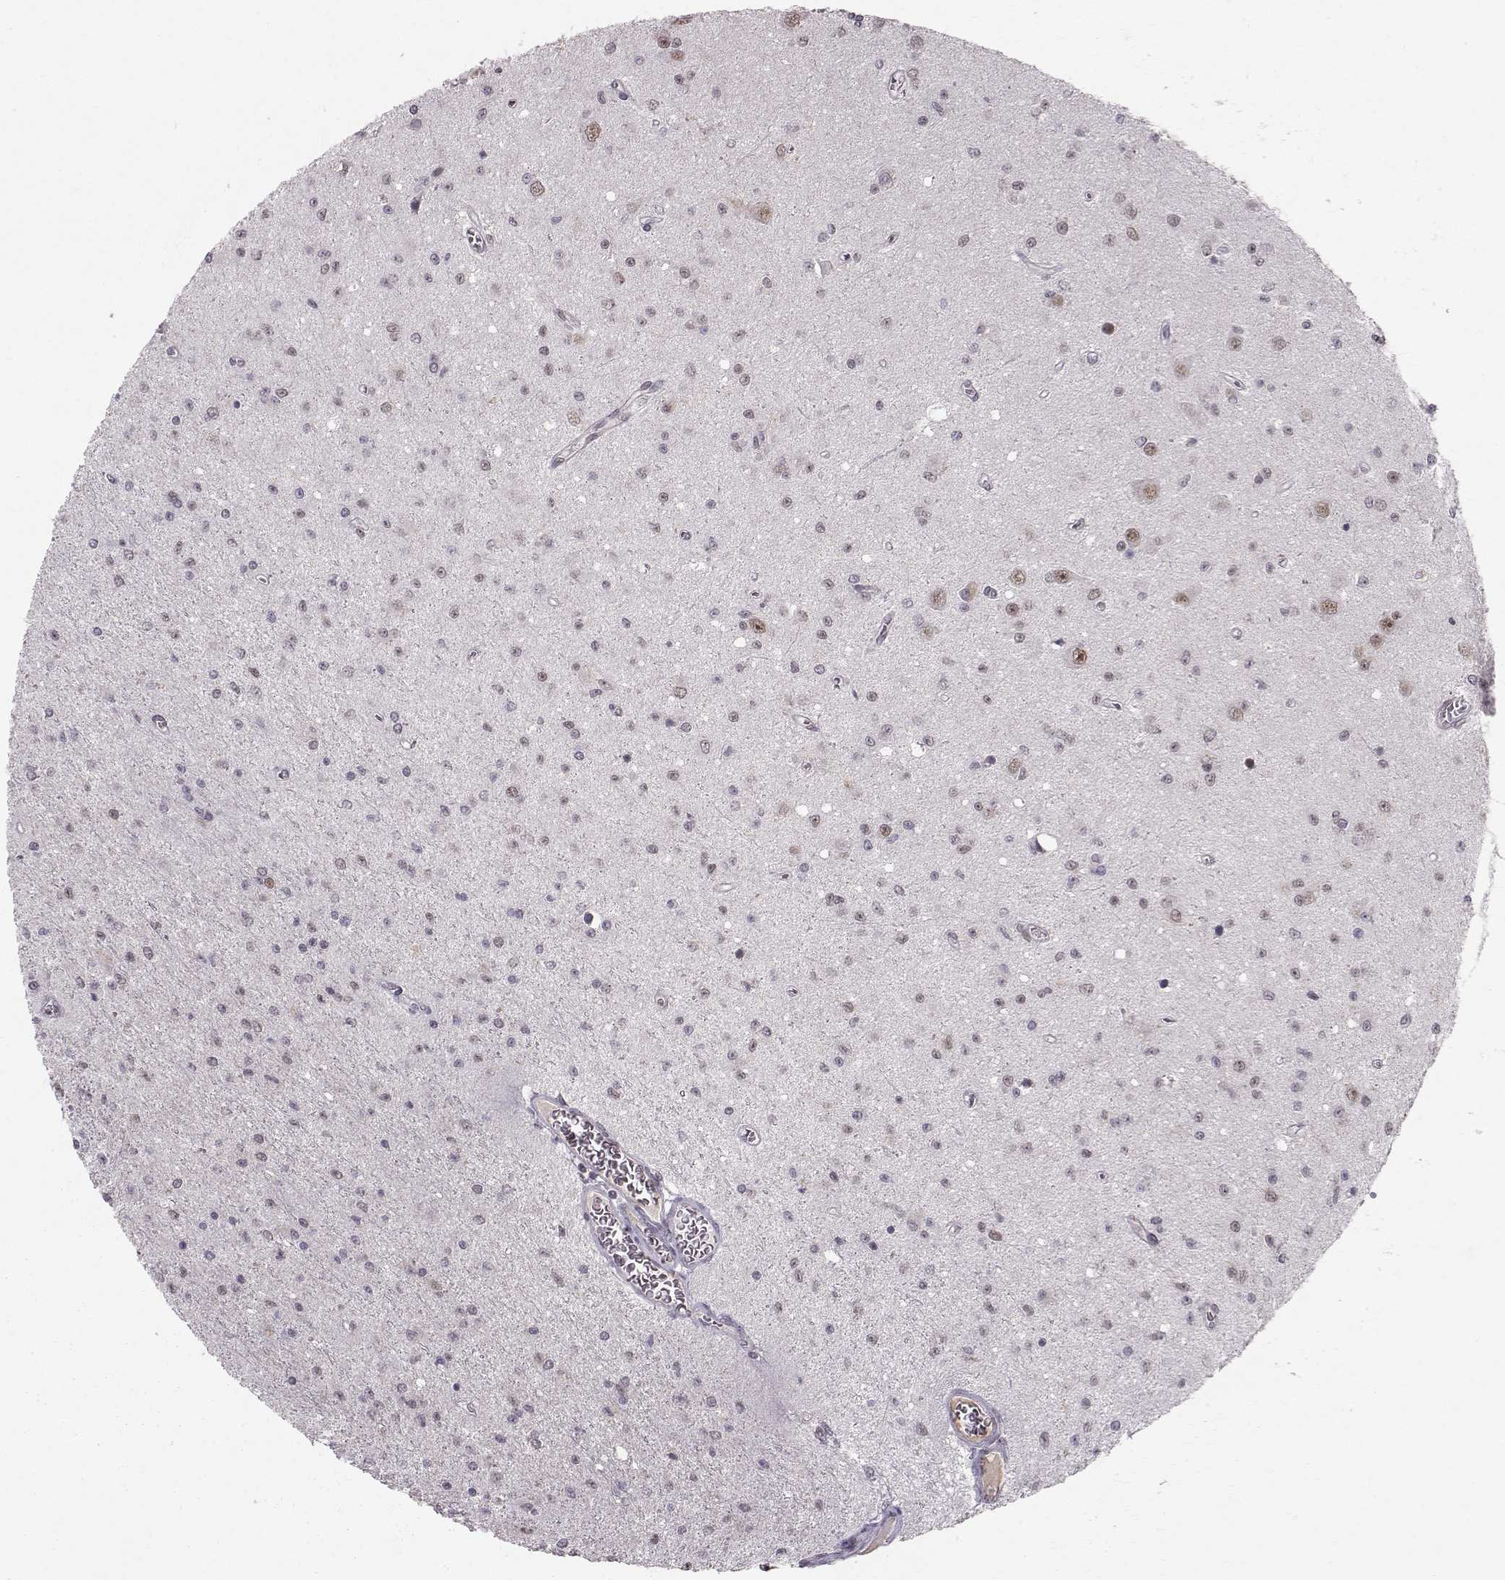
{"staining": {"intensity": "weak", "quantity": "<25%", "location": "cytoplasmic/membranous"}, "tissue": "glioma", "cell_type": "Tumor cells", "image_type": "cancer", "snomed": [{"axis": "morphology", "description": "Glioma, malignant, Low grade"}, {"axis": "topography", "description": "Brain"}], "caption": "Photomicrograph shows no protein expression in tumor cells of malignant low-grade glioma tissue.", "gene": "RPP38", "patient": {"sex": "female", "age": 45}}